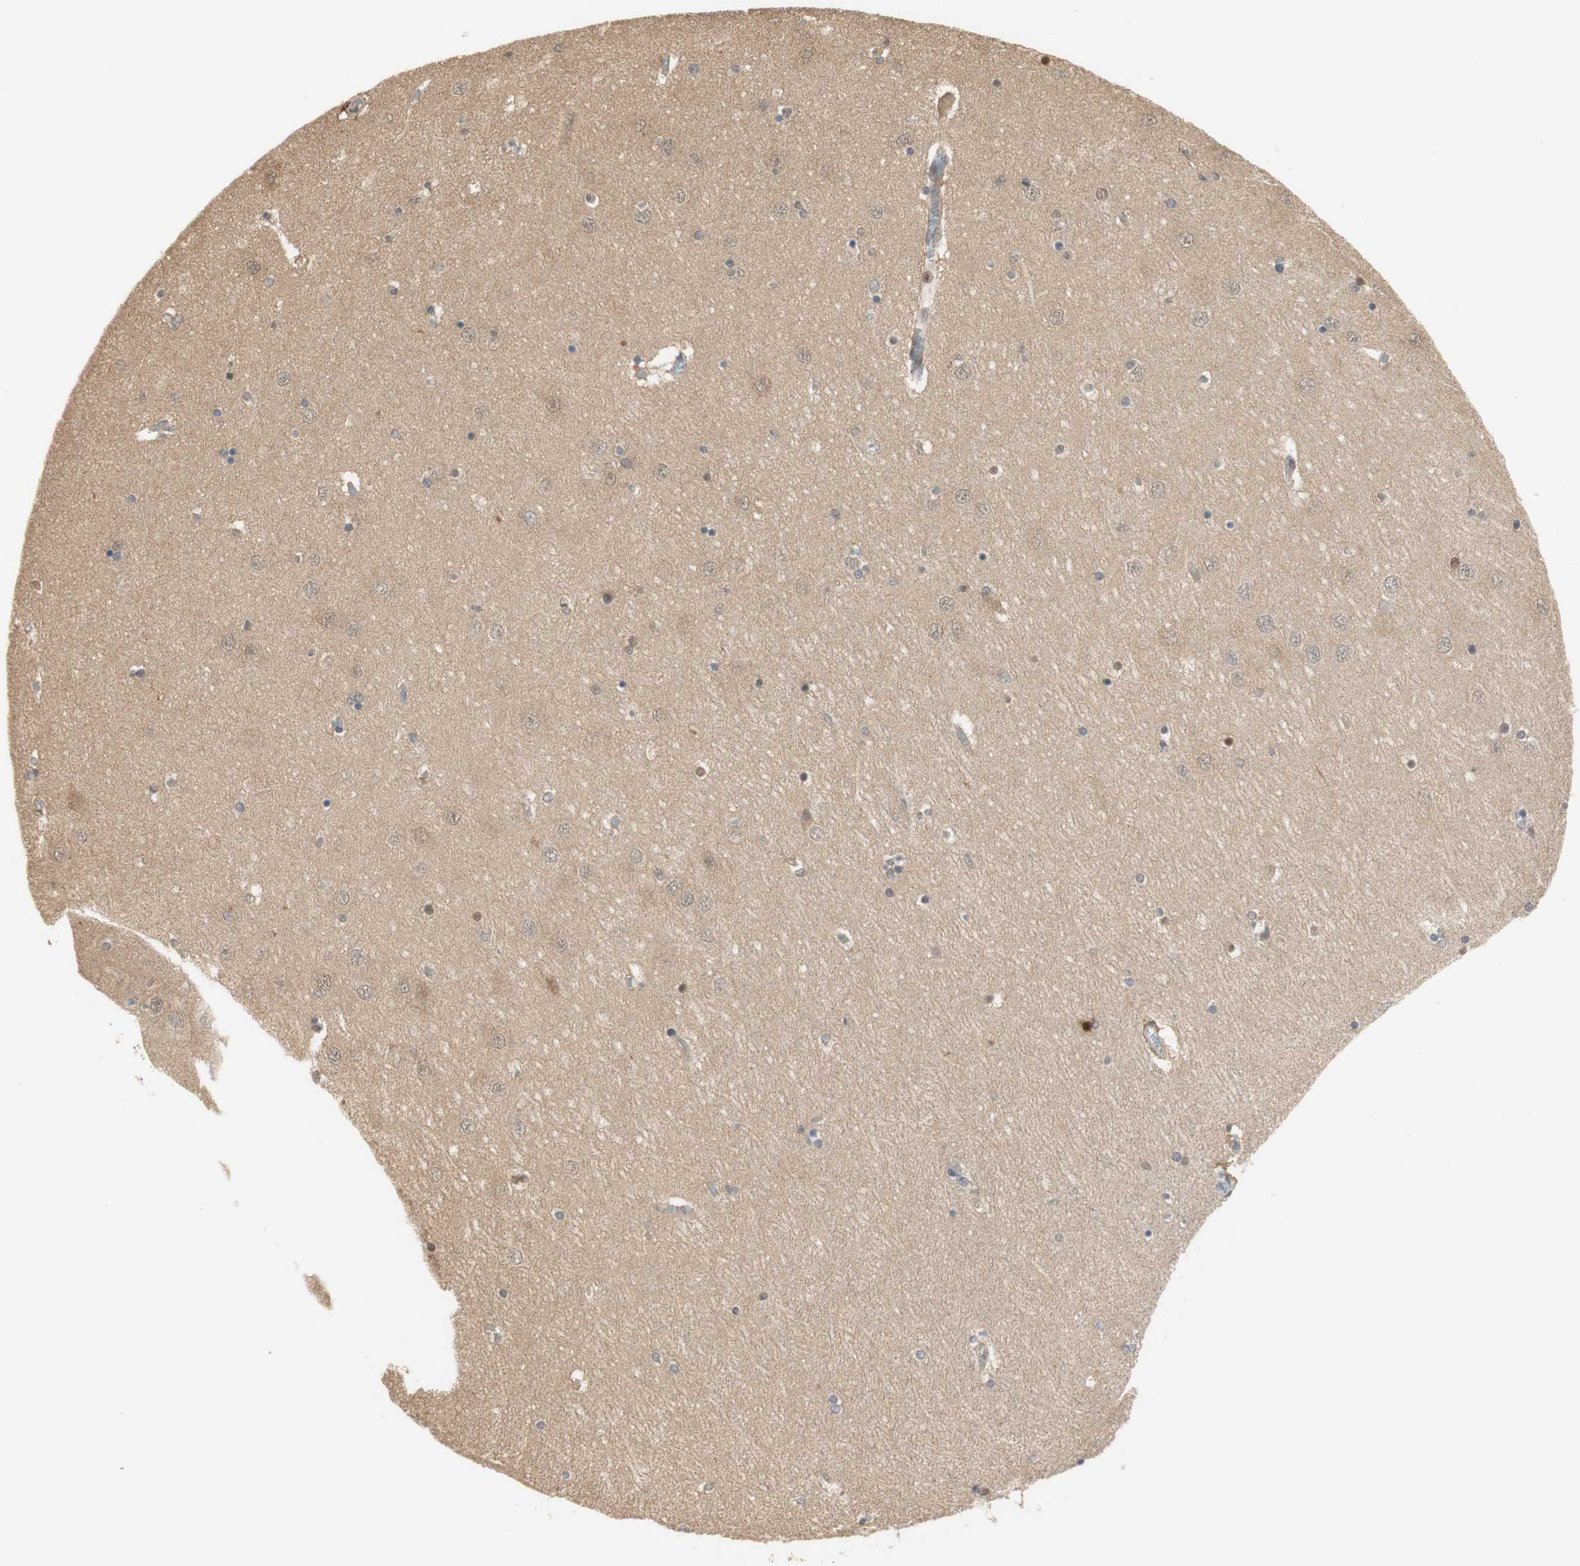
{"staining": {"intensity": "weak", "quantity": "<25%", "location": "cytoplasmic/membranous,nuclear"}, "tissue": "hippocampus", "cell_type": "Glial cells", "image_type": "normal", "snomed": [{"axis": "morphology", "description": "Normal tissue, NOS"}, {"axis": "topography", "description": "Hippocampus"}], "caption": "Glial cells are negative for protein expression in benign human hippocampus. (DAB immunohistochemistry (IHC) with hematoxylin counter stain).", "gene": "NAP1L4", "patient": {"sex": "female", "age": 54}}